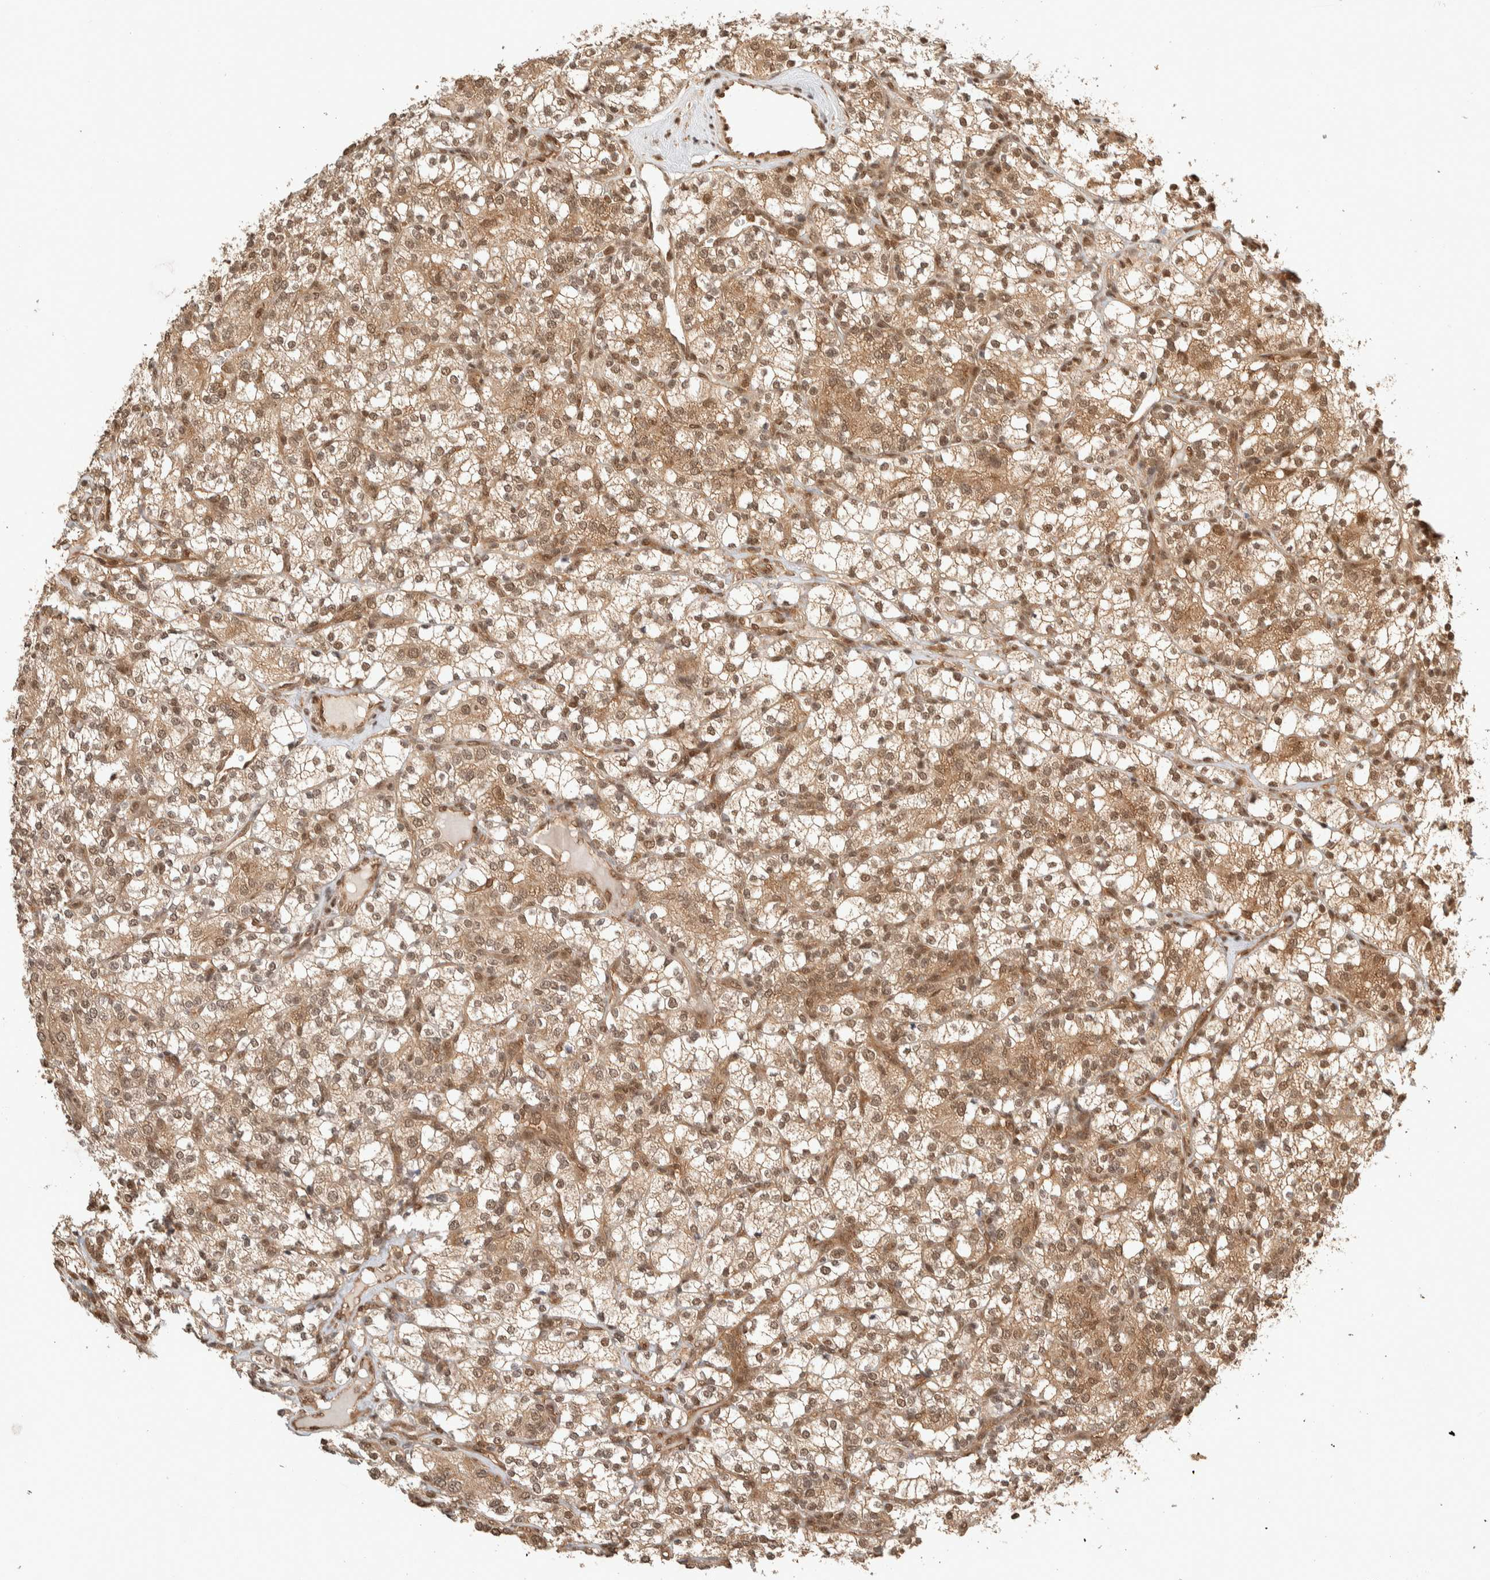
{"staining": {"intensity": "moderate", "quantity": ">75%", "location": "cytoplasmic/membranous,nuclear"}, "tissue": "renal cancer", "cell_type": "Tumor cells", "image_type": "cancer", "snomed": [{"axis": "morphology", "description": "Adenocarcinoma, NOS"}, {"axis": "topography", "description": "Kidney"}], "caption": "This is an image of IHC staining of renal cancer (adenocarcinoma), which shows moderate positivity in the cytoplasmic/membranous and nuclear of tumor cells.", "gene": "ZBTB2", "patient": {"sex": "male", "age": 77}}